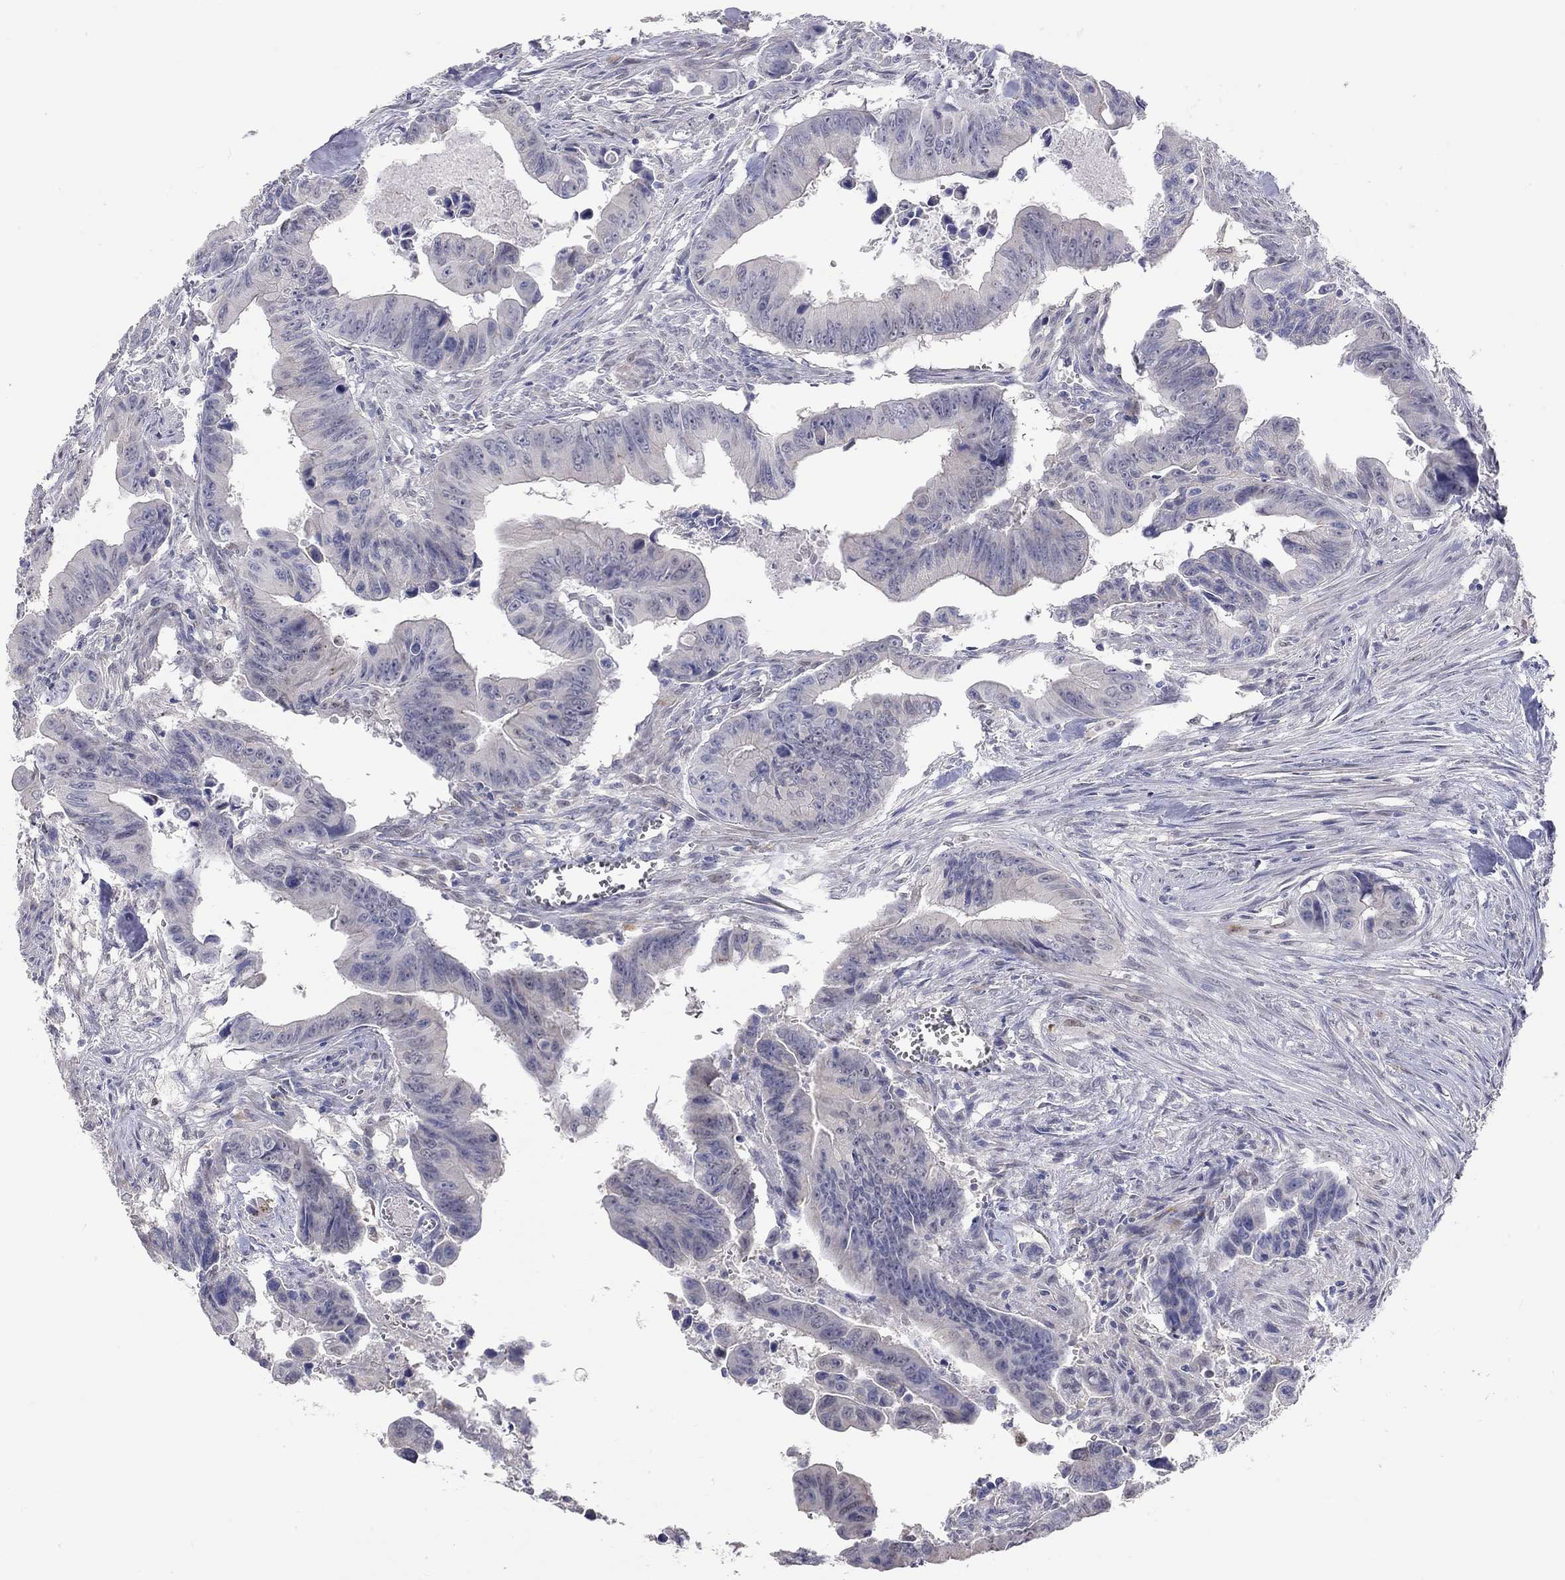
{"staining": {"intensity": "negative", "quantity": "none", "location": "none"}, "tissue": "colorectal cancer", "cell_type": "Tumor cells", "image_type": "cancer", "snomed": [{"axis": "morphology", "description": "Adenocarcinoma, NOS"}, {"axis": "topography", "description": "Colon"}], "caption": "A photomicrograph of colorectal cancer (adenocarcinoma) stained for a protein exhibits no brown staining in tumor cells.", "gene": "PAPSS2", "patient": {"sex": "female", "age": 87}}